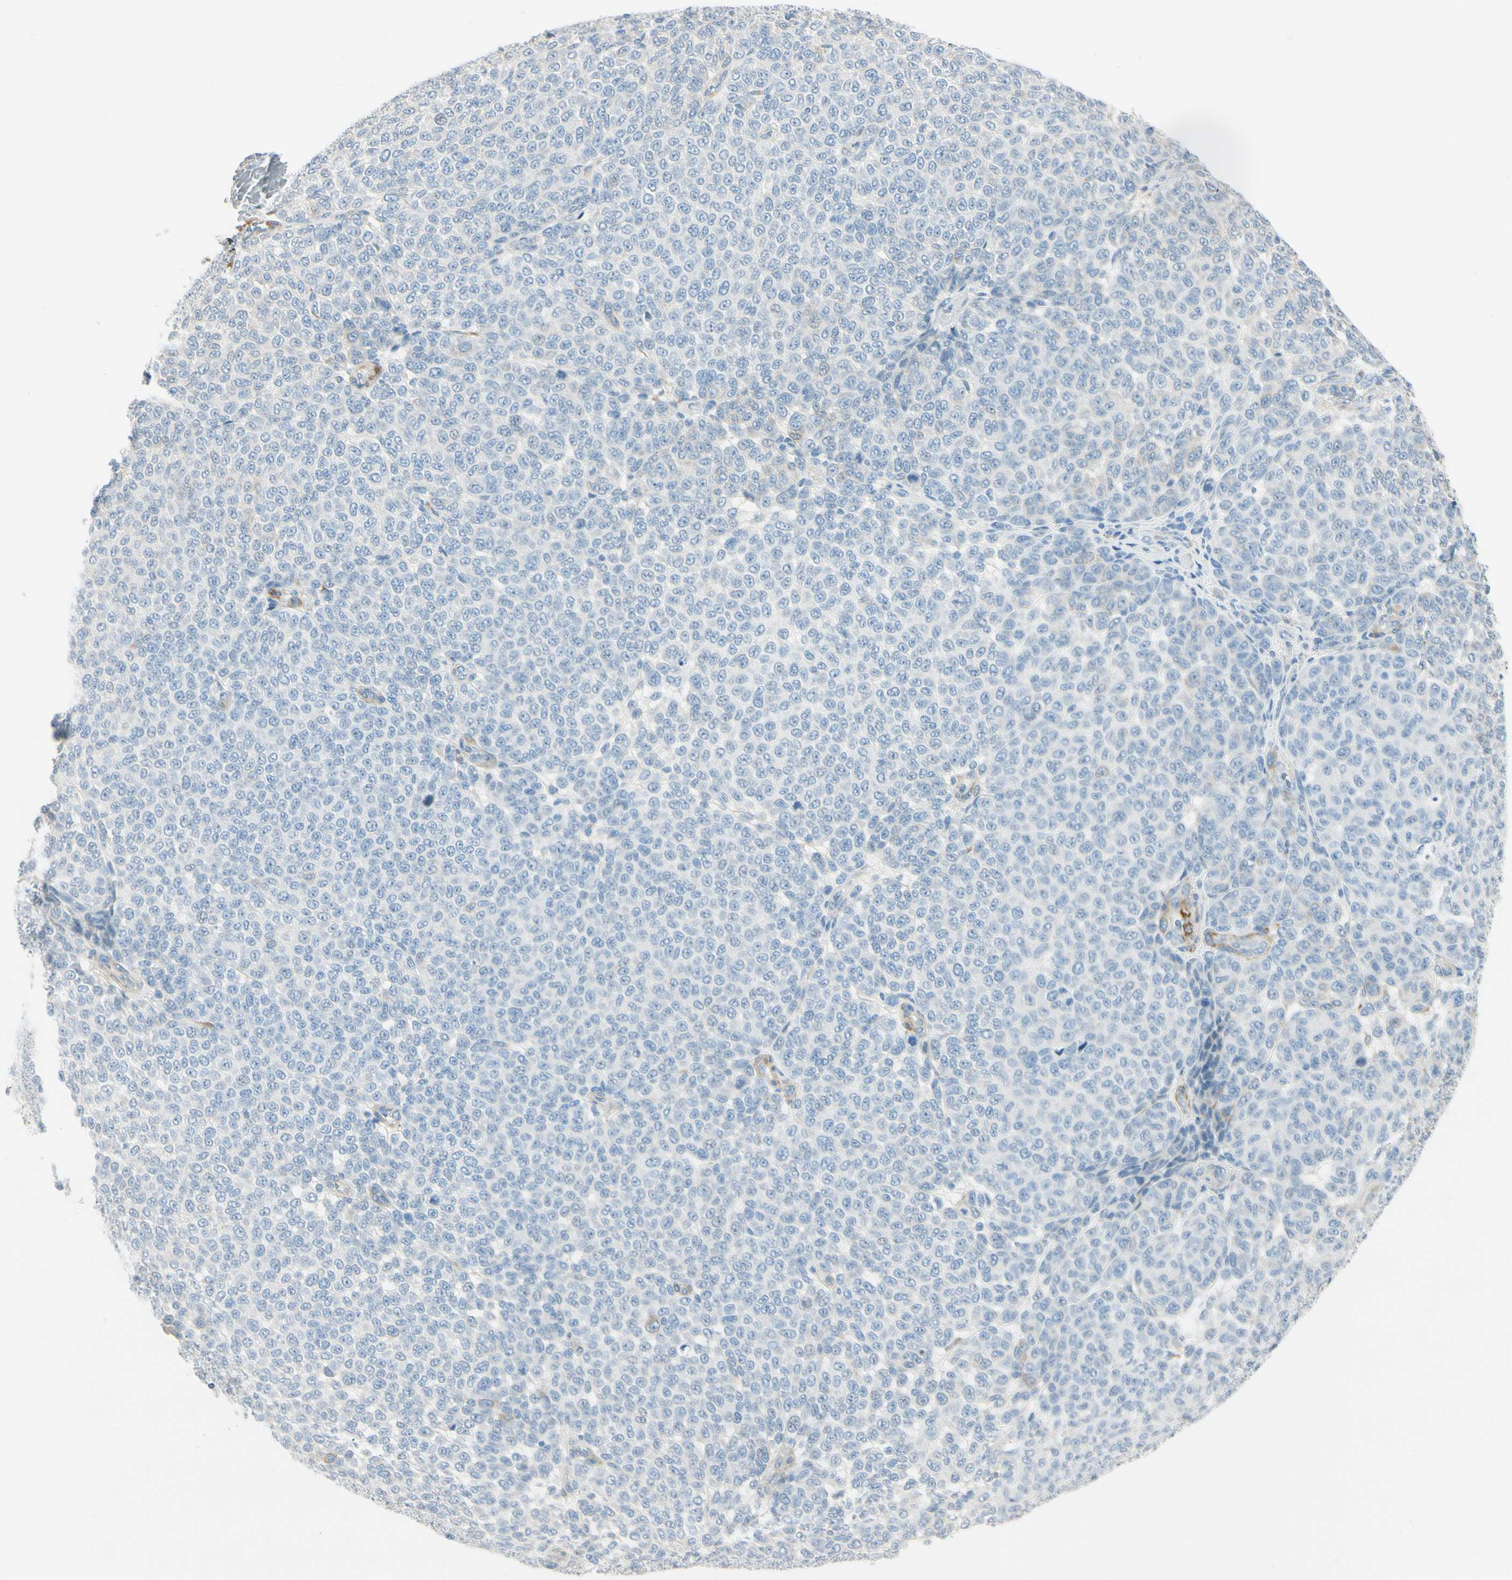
{"staining": {"intensity": "negative", "quantity": "none", "location": "none"}, "tissue": "melanoma", "cell_type": "Tumor cells", "image_type": "cancer", "snomed": [{"axis": "morphology", "description": "Malignant melanoma, NOS"}, {"axis": "topography", "description": "Skin"}], "caption": "Histopathology image shows no significant protein positivity in tumor cells of melanoma.", "gene": "AMPH", "patient": {"sex": "male", "age": 59}}